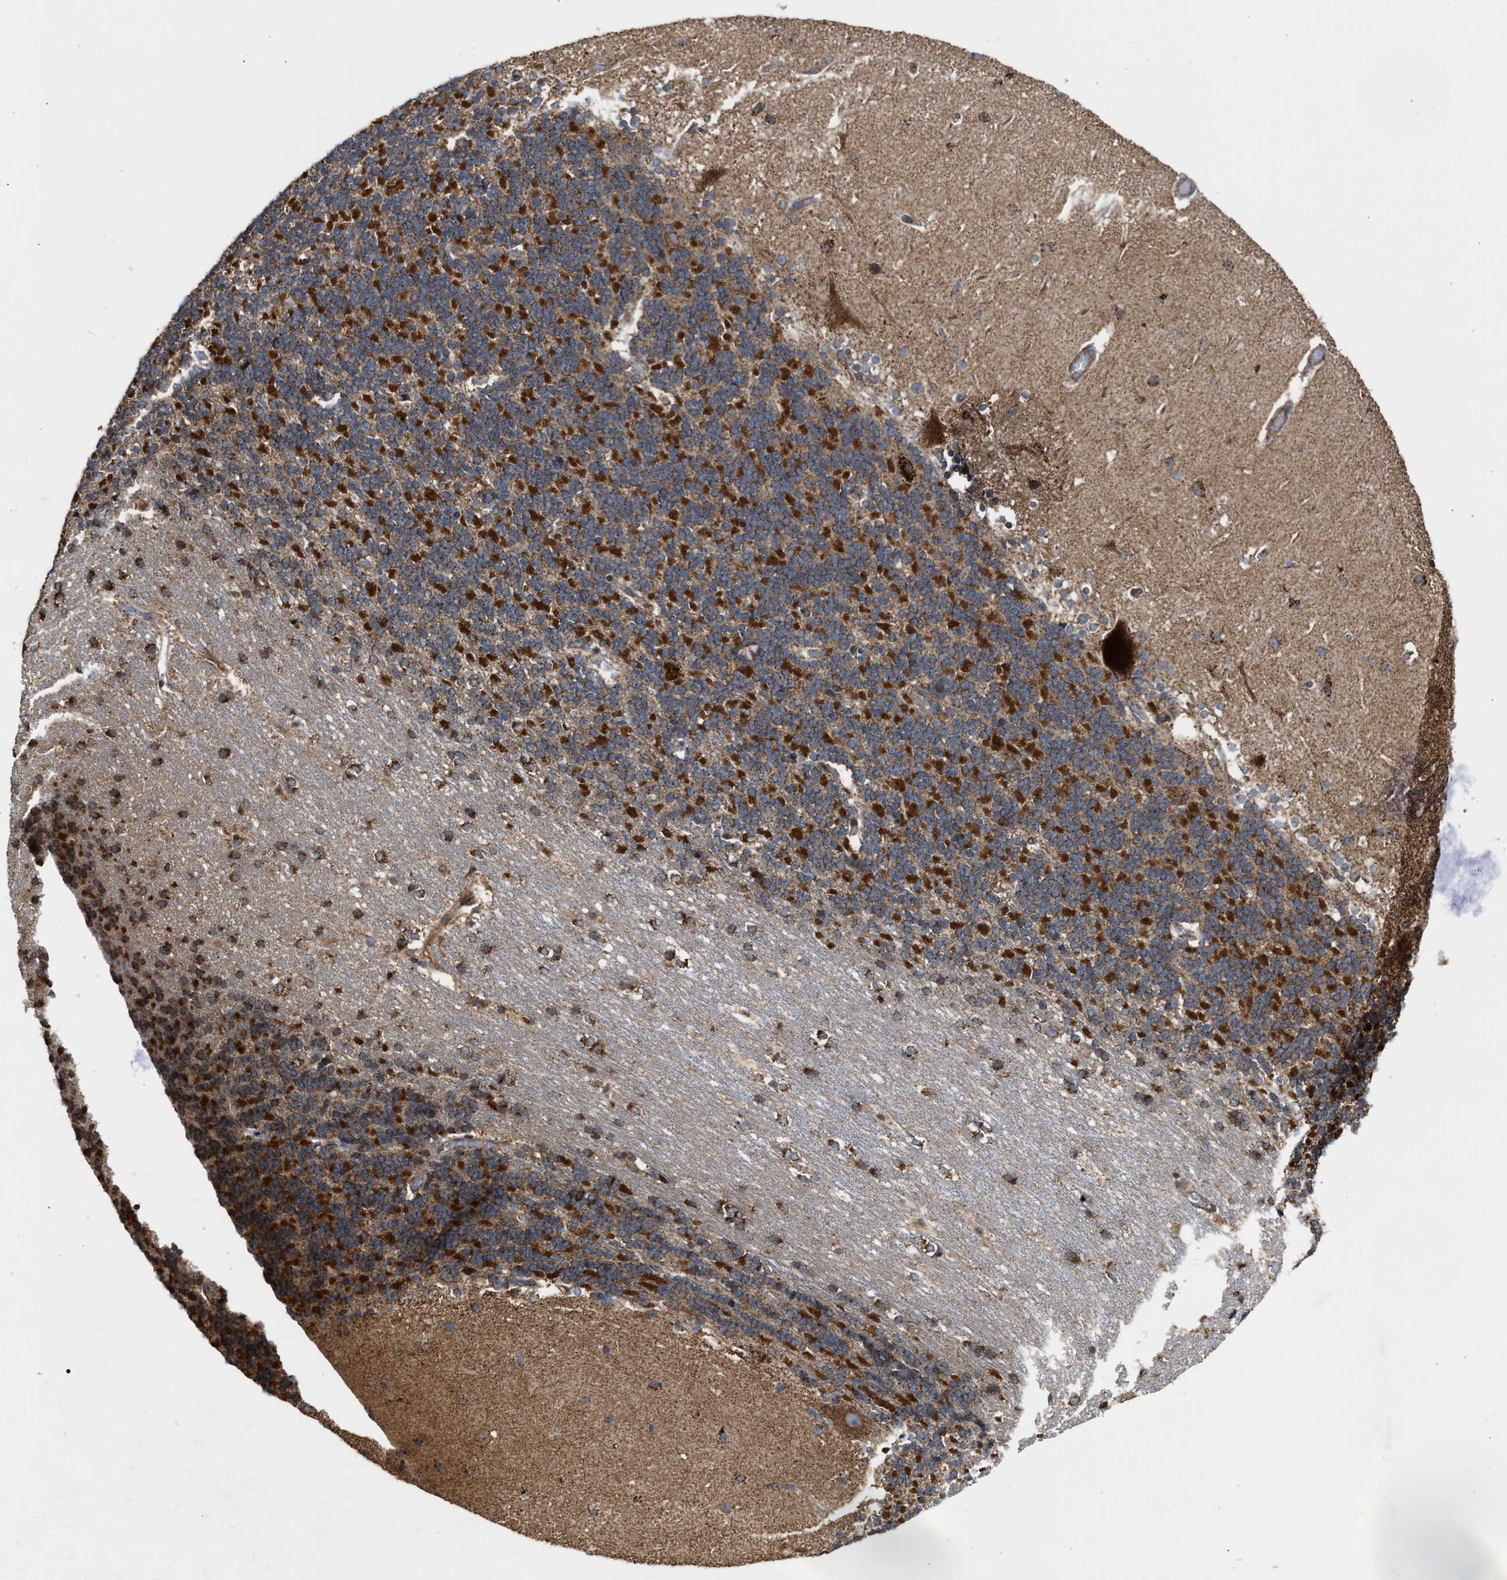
{"staining": {"intensity": "strong", "quantity": ">75%", "location": "cytoplasmic/membranous"}, "tissue": "cerebellum", "cell_type": "Cells in granular layer", "image_type": "normal", "snomed": [{"axis": "morphology", "description": "Normal tissue, NOS"}, {"axis": "topography", "description": "Cerebellum"}], "caption": "Immunohistochemistry image of normal human cerebellum stained for a protein (brown), which shows high levels of strong cytoplasmic/membranous positivity in approximately >75% of cells in granular layer.", "gene": "TACO1", "patient": {"sex": "female", "age": 19}}